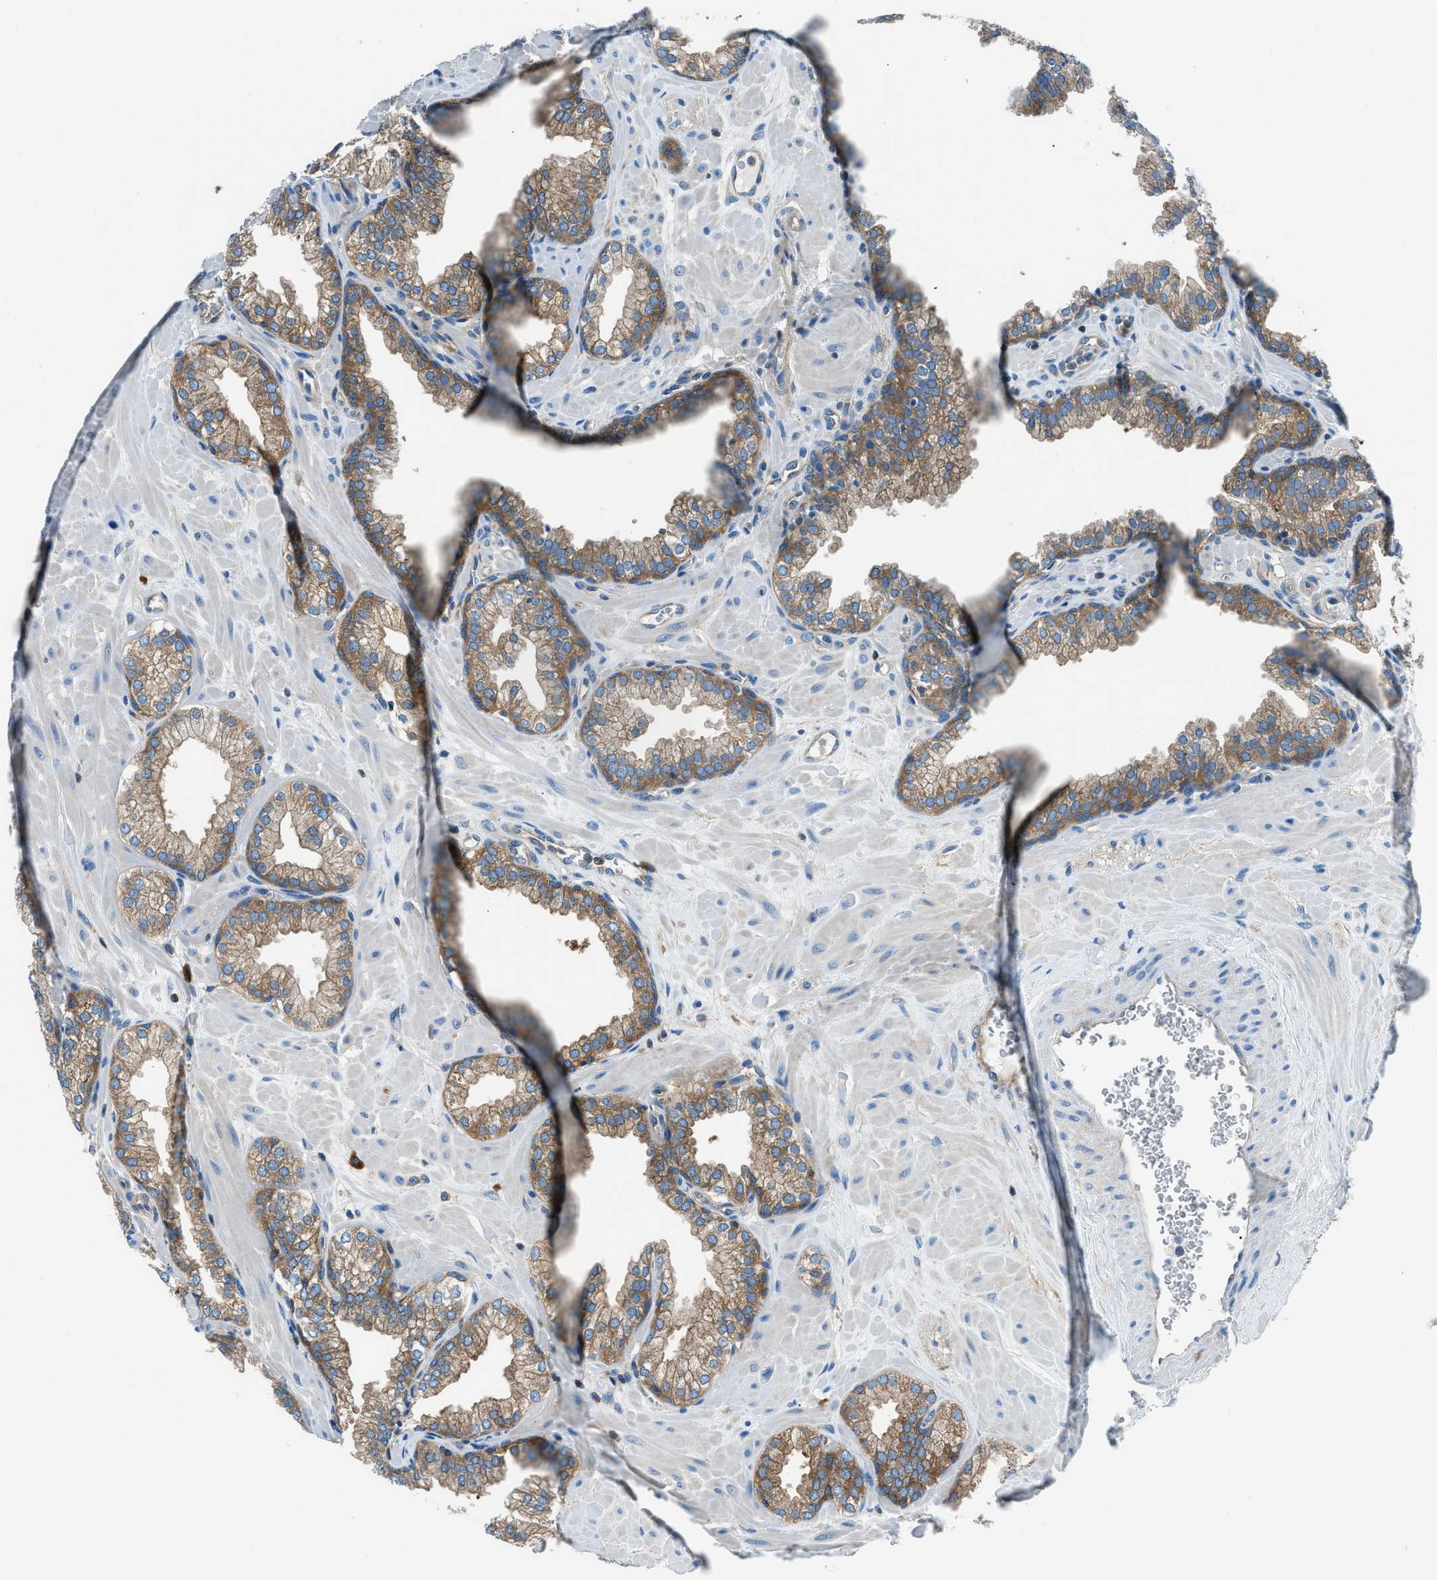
{"staining": {"intensity": "moderate", "quantity": ">75%", "location": "cytoplasmic/membranous"}, "tissue": "prostate", "cell_type": "Glandular cells", "image_type": "normal", "snomed": [{"axis": "morphology", "description": "Normal tissue, NOS"}, {"axis": "morphology", "description": "Urothelial carcinoma, Low grade"}, {"axis": "topography", "description": "Urinary bladder"}, {"axis": "topography", "description": "Prostate"}], "caption": "The histopathology image reveals immunohistochemical staining of benign prostate. There is moderate cytoplasmic/membranous positivity is present in about >75% of glandular cells.", "gene": "SARS1", "patient": {"sex": "male", "age": 60}}